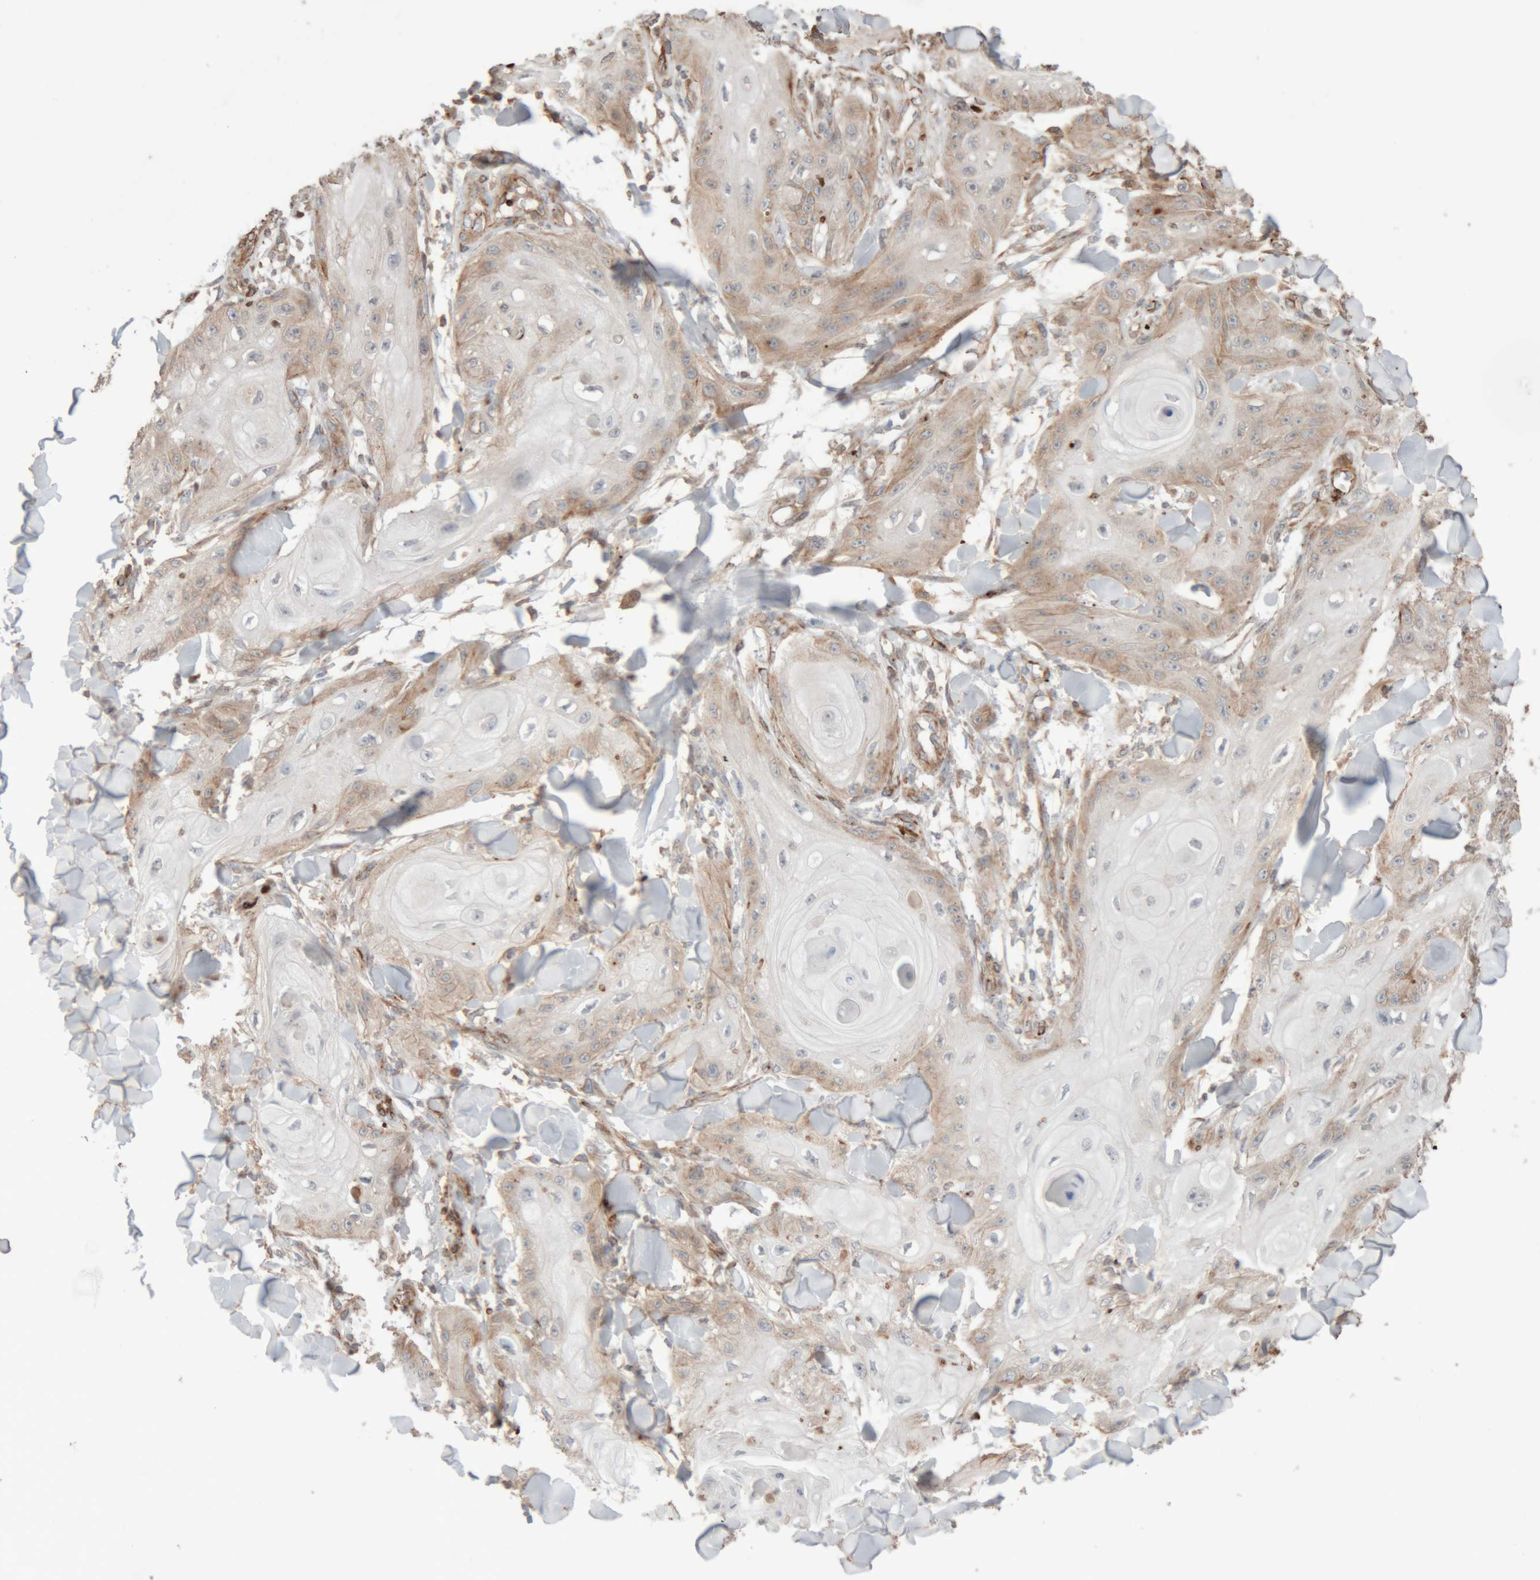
{"staining": {"intensity": "weak", "quantity": "<25%", "location": "cytoplasmic/membranous"}, "tissue": "skin cancer", "cell_type": "Tumor cells", "image_type": "cancer", "snomed": [{"axis": "morphology", "description": "Squamous cell carcinoma, NOS"}, {"axis": "topography", "description": "Skin"}], "caption": "DAB (3,3'-diaminobenzidine) immunohistochemical staining of human skin cancer reveals no significant expression in tumor cells. Brightfield microscopy of IHC stained with DAB (3,3'-diaminobenzidine) (brown) and hematoxylin (blue), captured at high magnification.", "gene": "RAB32", "patient": {"sex": "male", "age": 74}}